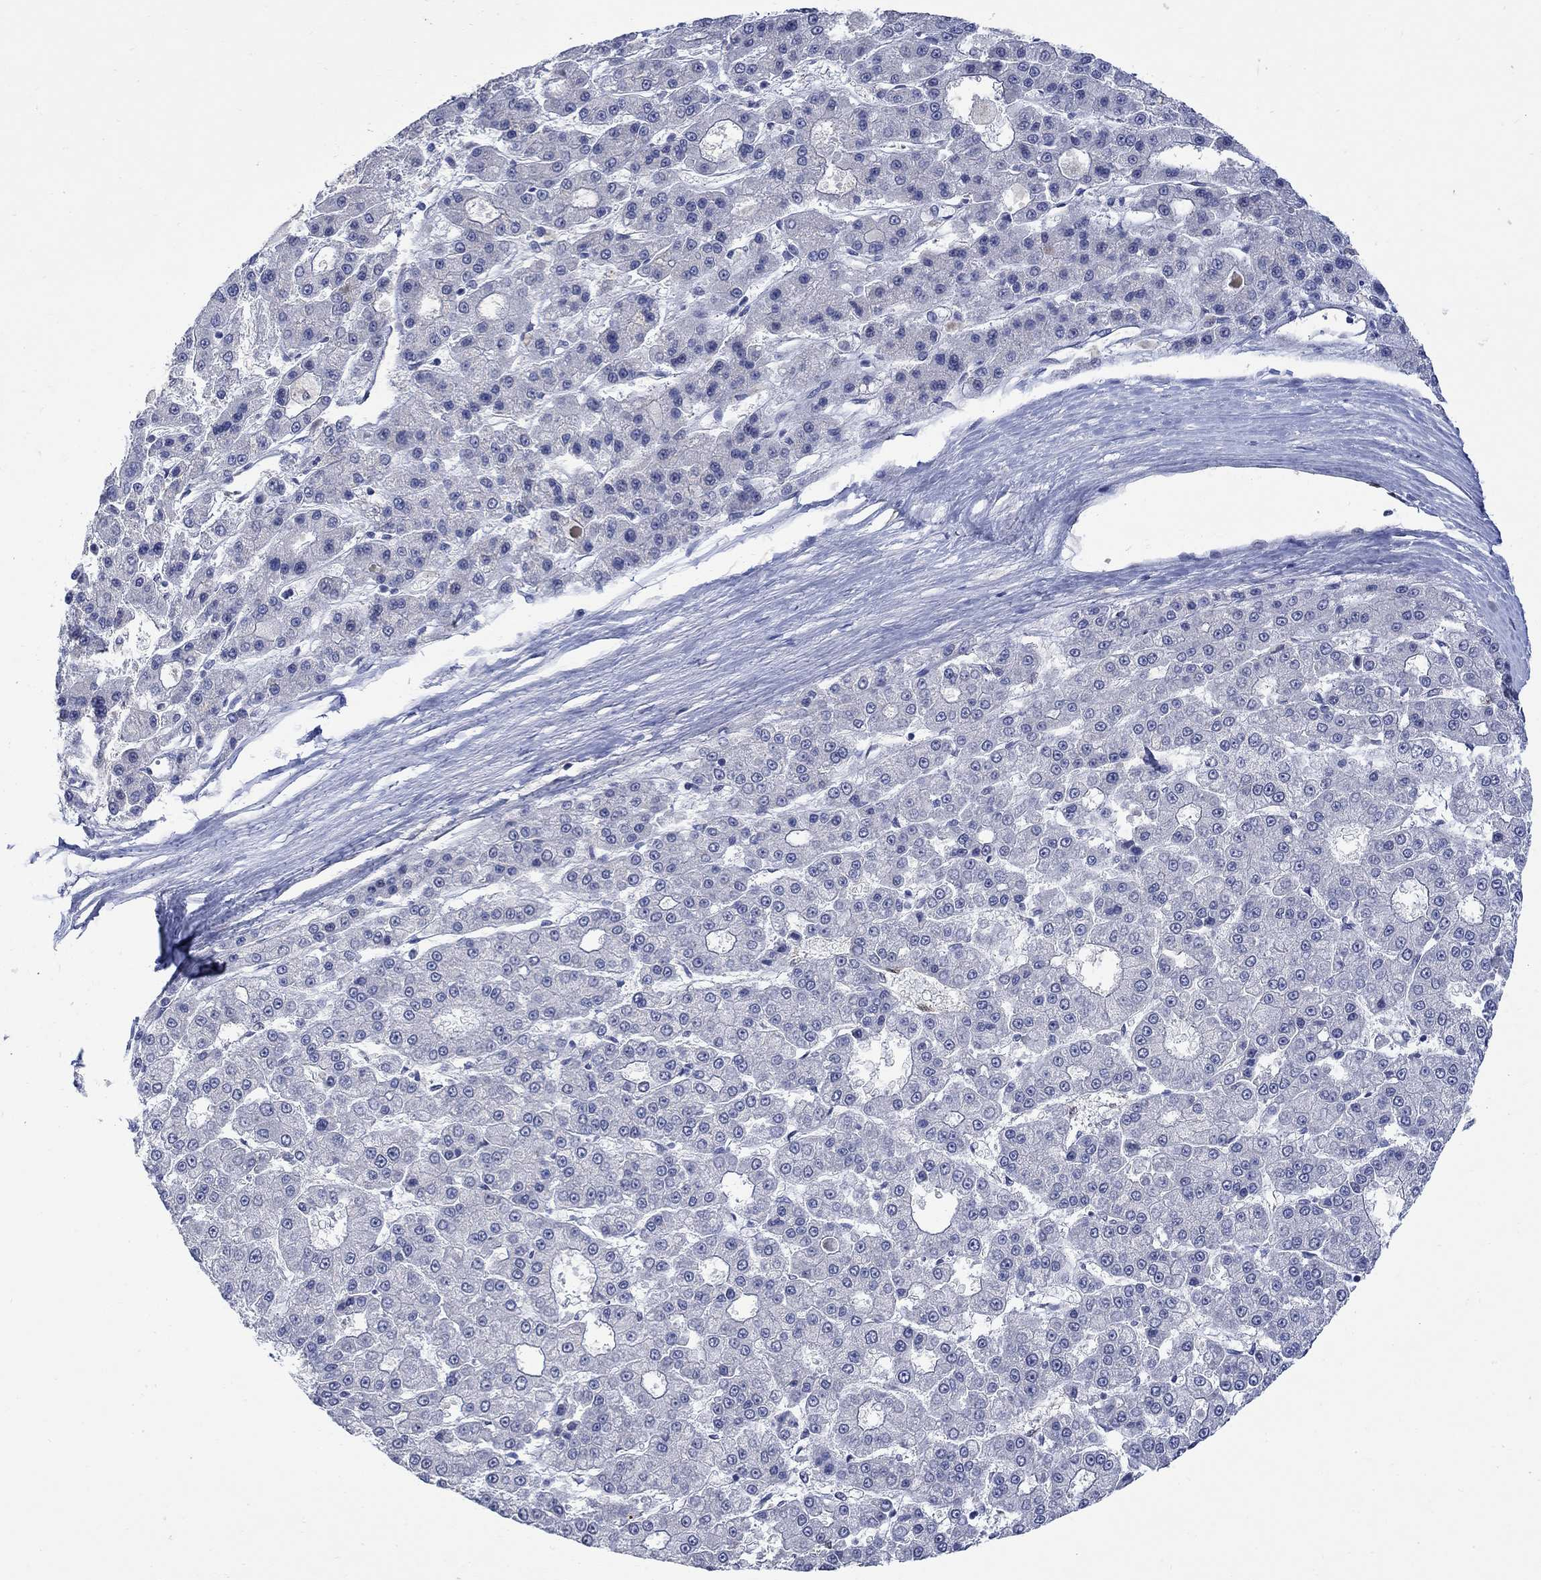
{"staining": {"intensity": "negative", "quantity": "none", "location": "none"}, "tissue": "liver cancer", "cell_type": "Tumor cells", "image_type": "cancer", "snomed": [{"axis": "morphology", "description": "Carcinoma, Hepatocellular, NOS"}, {"axis": "topography", "description": "Liver"}], "caption": "DAB immunohistochemical staining of liver cancer (hepatocellular carcinoma) displays no significant positivity in tumor cells.", "gene": "TGM2", "patient": {"sex": "male", "age": 70}}